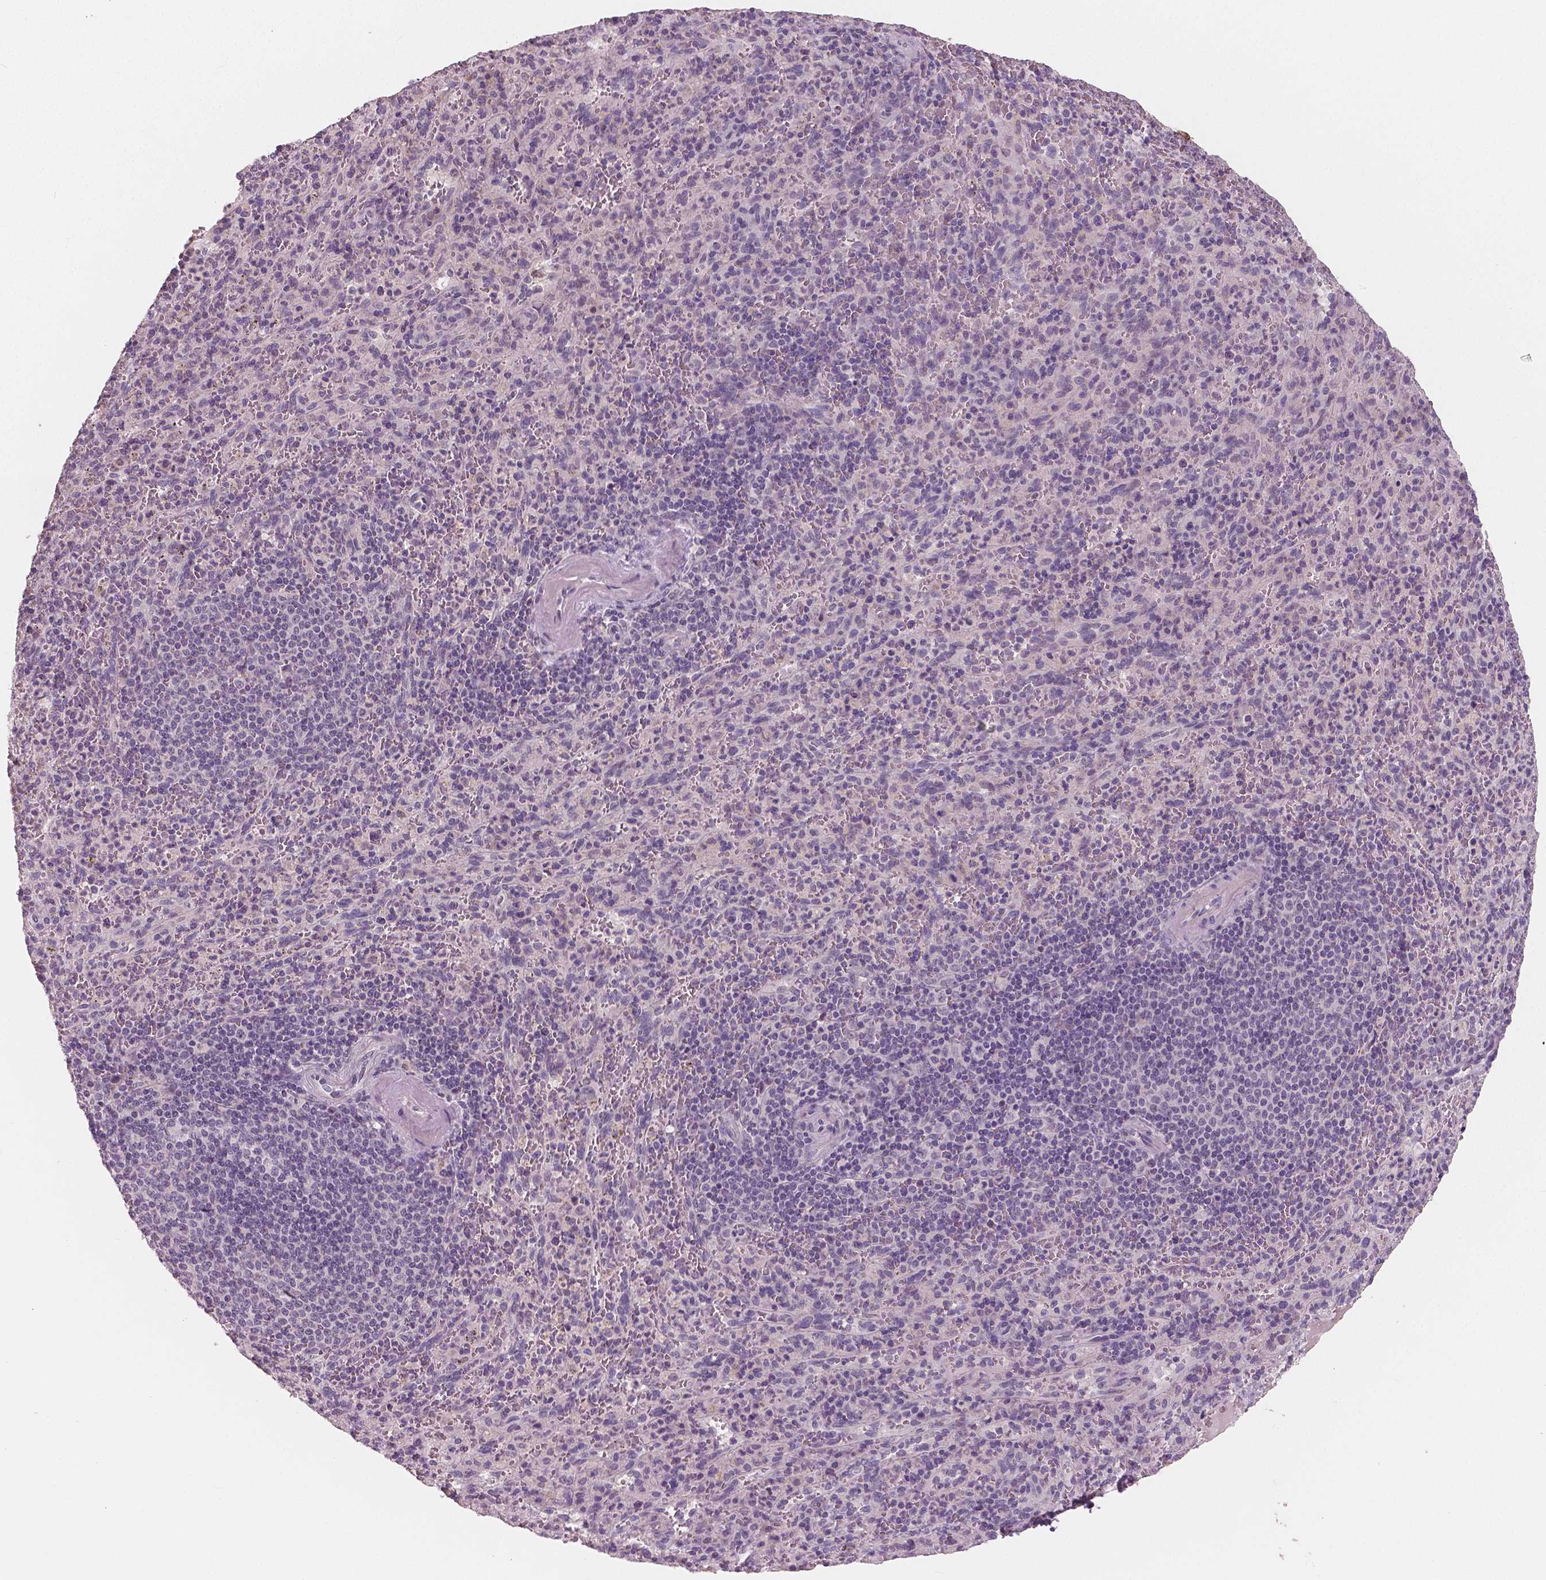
{"staining": {"intensity": "negative", "quantity": "none", "location": "none"}, "tissue": "spleen", "cell_type": "Cells in red pulp", "image_type": "normal", "snomed": [{"axis": "morphology", "description": "Normal tissue, NOS"}, {"axis": "topography", "description": "Spleen"}], "caption": "High power microscopy micrograph of an IHC image of normal spleen, revealing no significant positivity in cells in red pulp.", "gene": "RNASE7", "patient": {"sex": "male", "age": 57}}